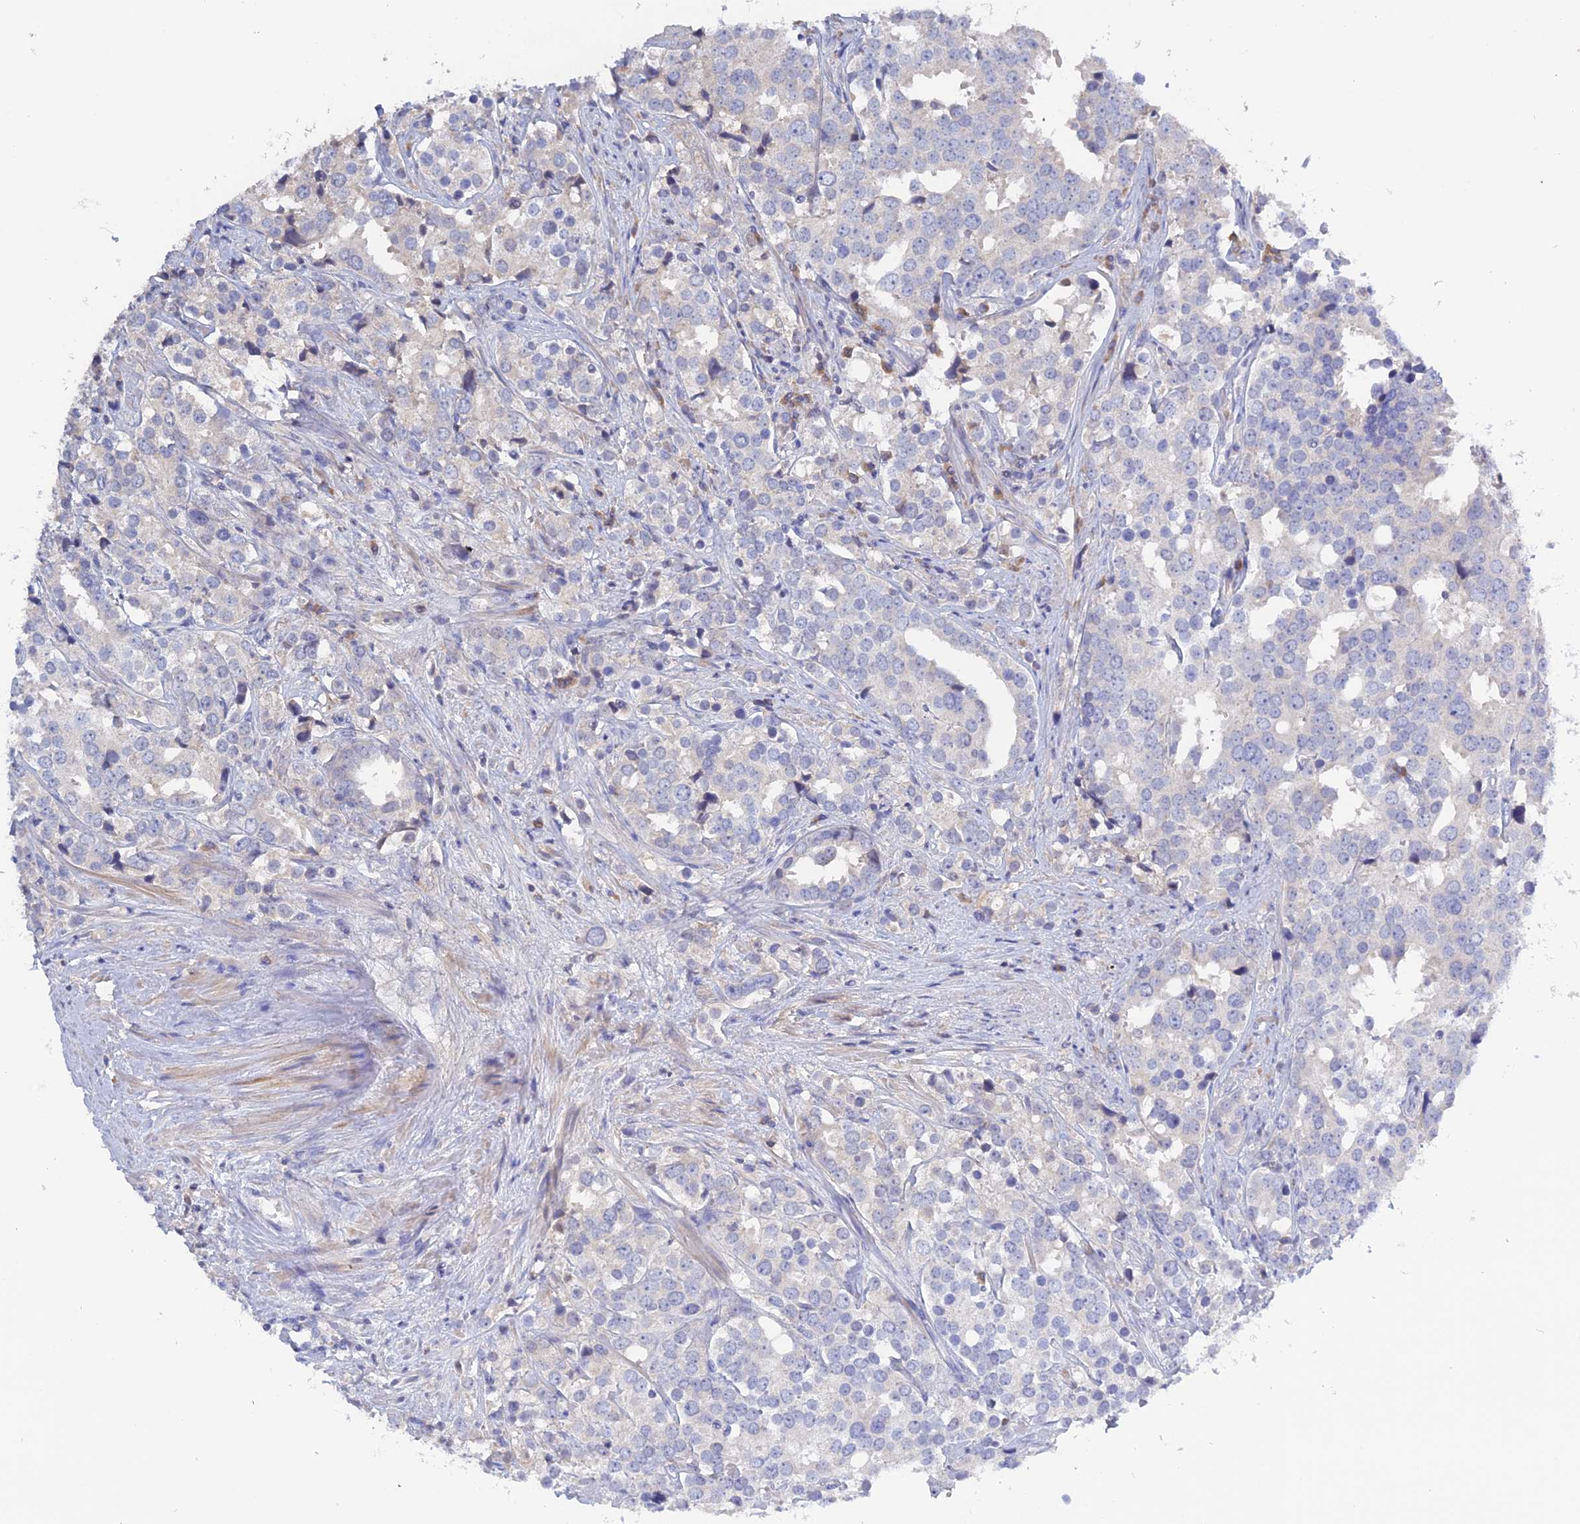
{"staining": {"intensity": "negative", "quantity": "none", "location": "none"}, "tissue": "prostate cancer", "cell_type": "Tumor cells", "image_type": "cancer", "snomed": [{"axis": "morphology", "description": "Adenocarcinoma, High grade"}, {"axis": "topography", "description": "Prostate"}], "caption": "Prostate cancer (high-grade adenocarcinoma) was stained to show a protein in brown. There is no significant expression in tumor cells.", "gene": "ADGRA1", "patient": {"sex": "male", "age": 71}}